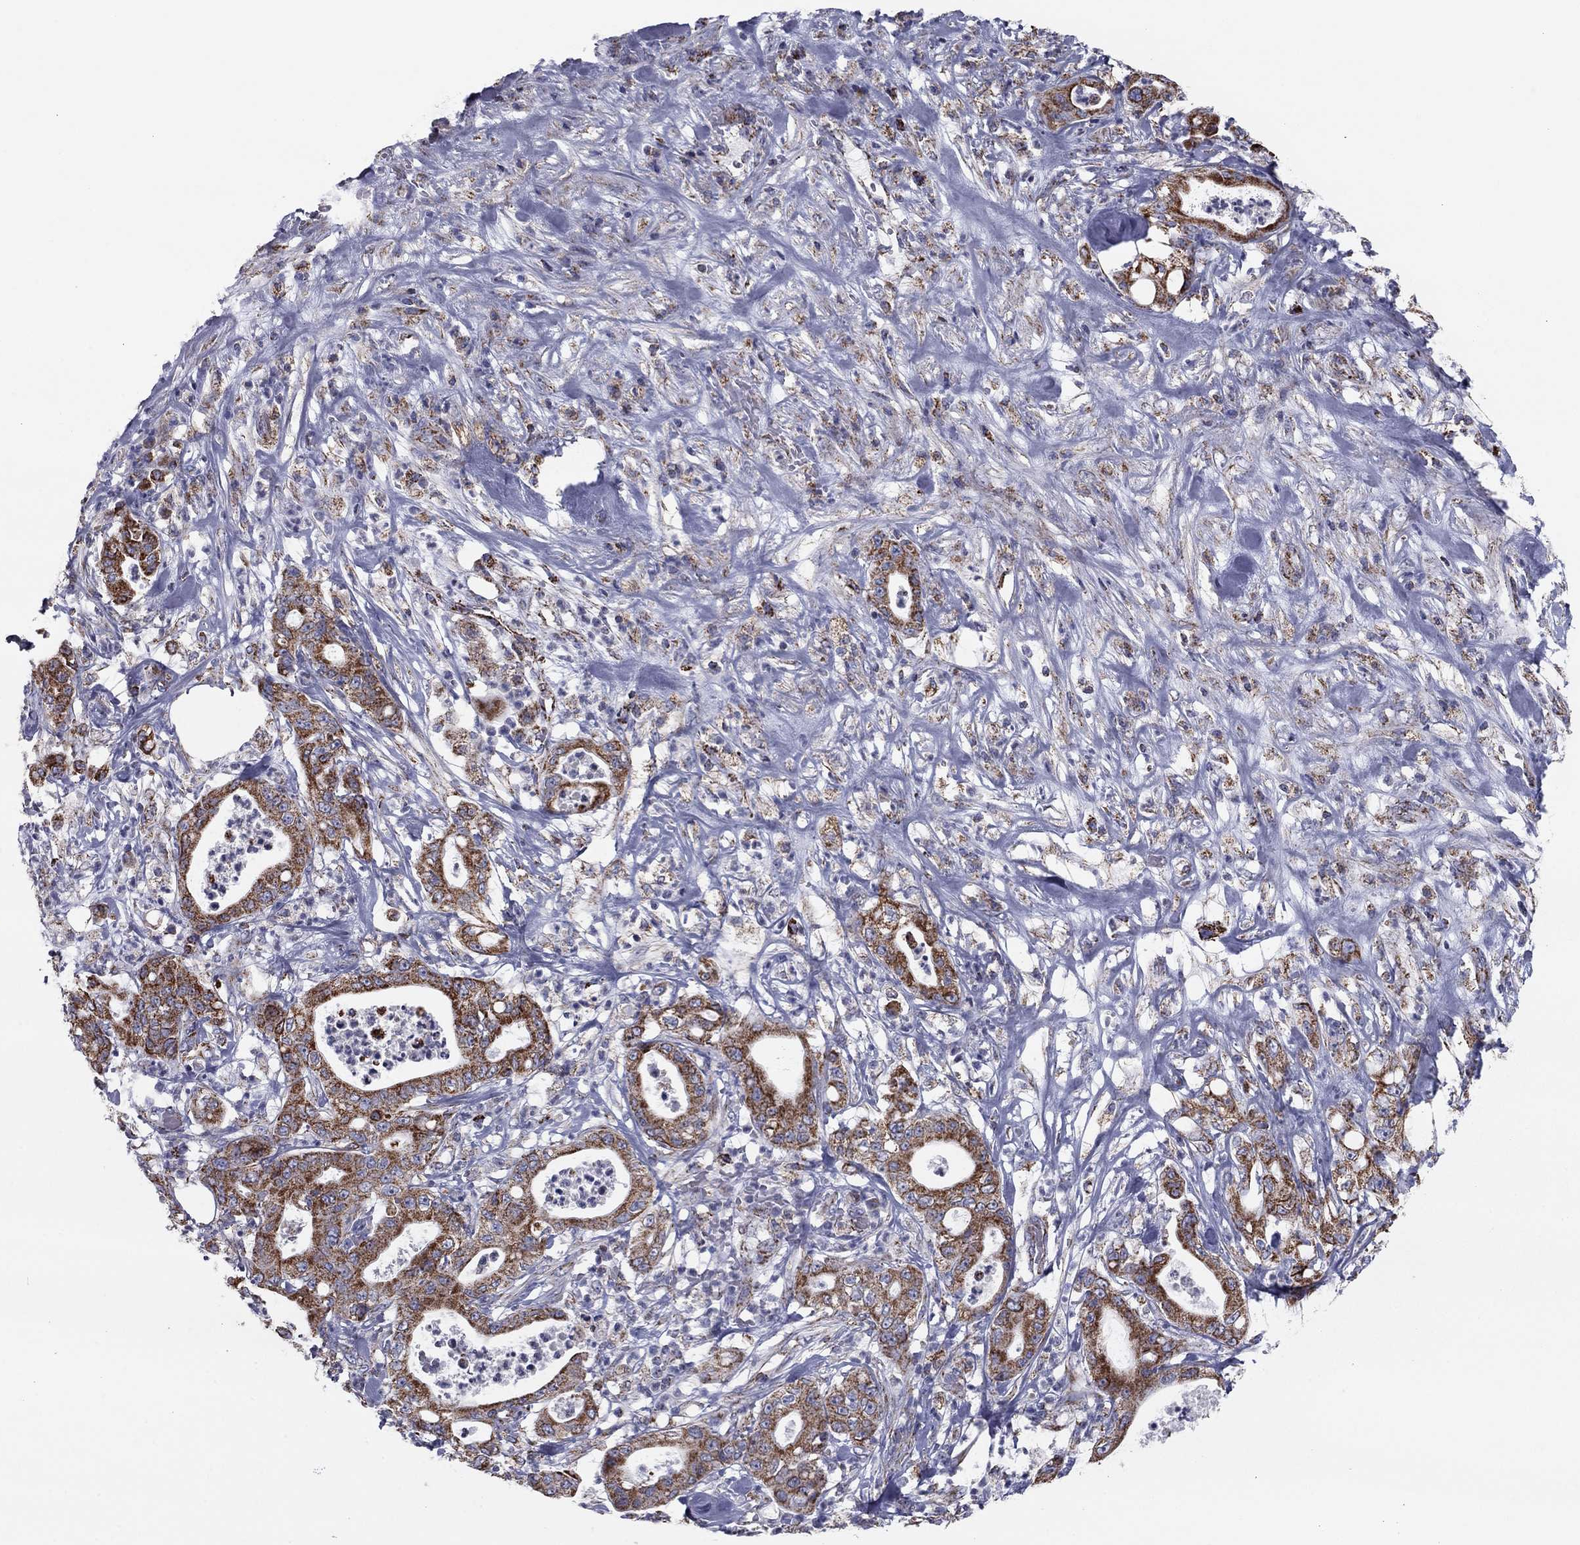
{"staining": {"intensity": "strong", "quantity": ">75%", "location": "cytoplasmic/membranous"}, "tissue": "pancreatic cancer", "cell_type": "Tumor cells", "image_type": "cancer", "snomed": [{"axis": "morphology", "description": "Adenocarcinoma, NOS"}, {"axis": "topography", "description": "Pancreas"}], "caption": "Tumor cells display high levels of strong cytoplasmic/membranous expression in approximately >75% of cells in pancreatic cancer.", "gene": "NDUFV1", "patient": {"sex": "male", "age": 71}}